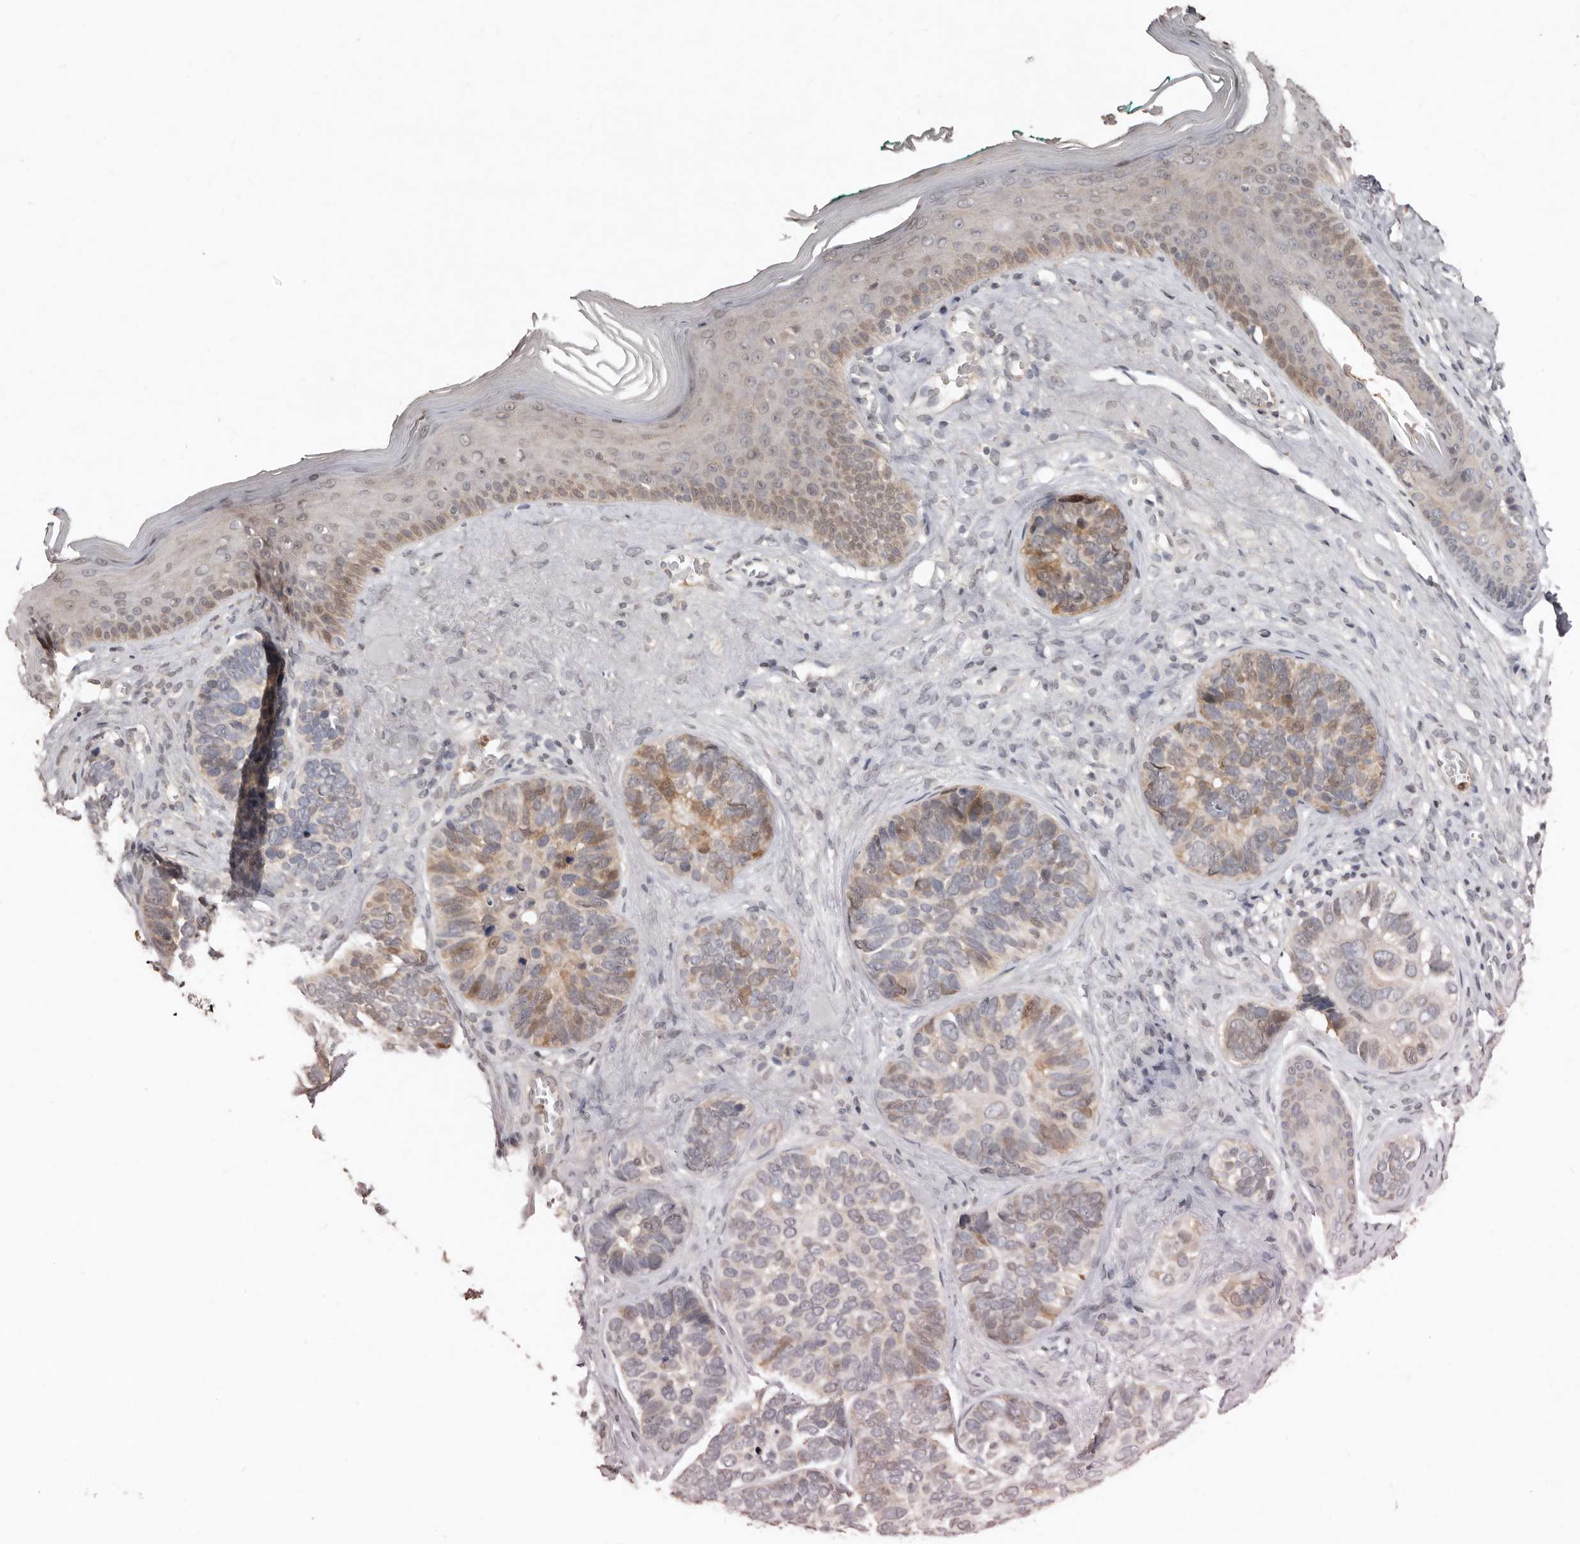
{"staining": {"intensity": "weak", "quantity": "25%-75%", "location": "cytoplasmic/membranous,nuclear"}, "tissue": "skin cancer", "cell_type": "Tumor cells", "image_type": "cancer", "snomed": [{"axis": "morphology", "description": "Basal cell carcinoma"}, {"axis": "topography", "description": "Skin"}], "caption": "Human skin cancer (basal cell carcinoma) stained for a protein (brown) displays weak cytoplasmic/membranous and nuclear positive staining in approximately 25%-75% of tumor cells.", "gene": "SULT1E1", "patient": {"sex": "male", "age": 62}}